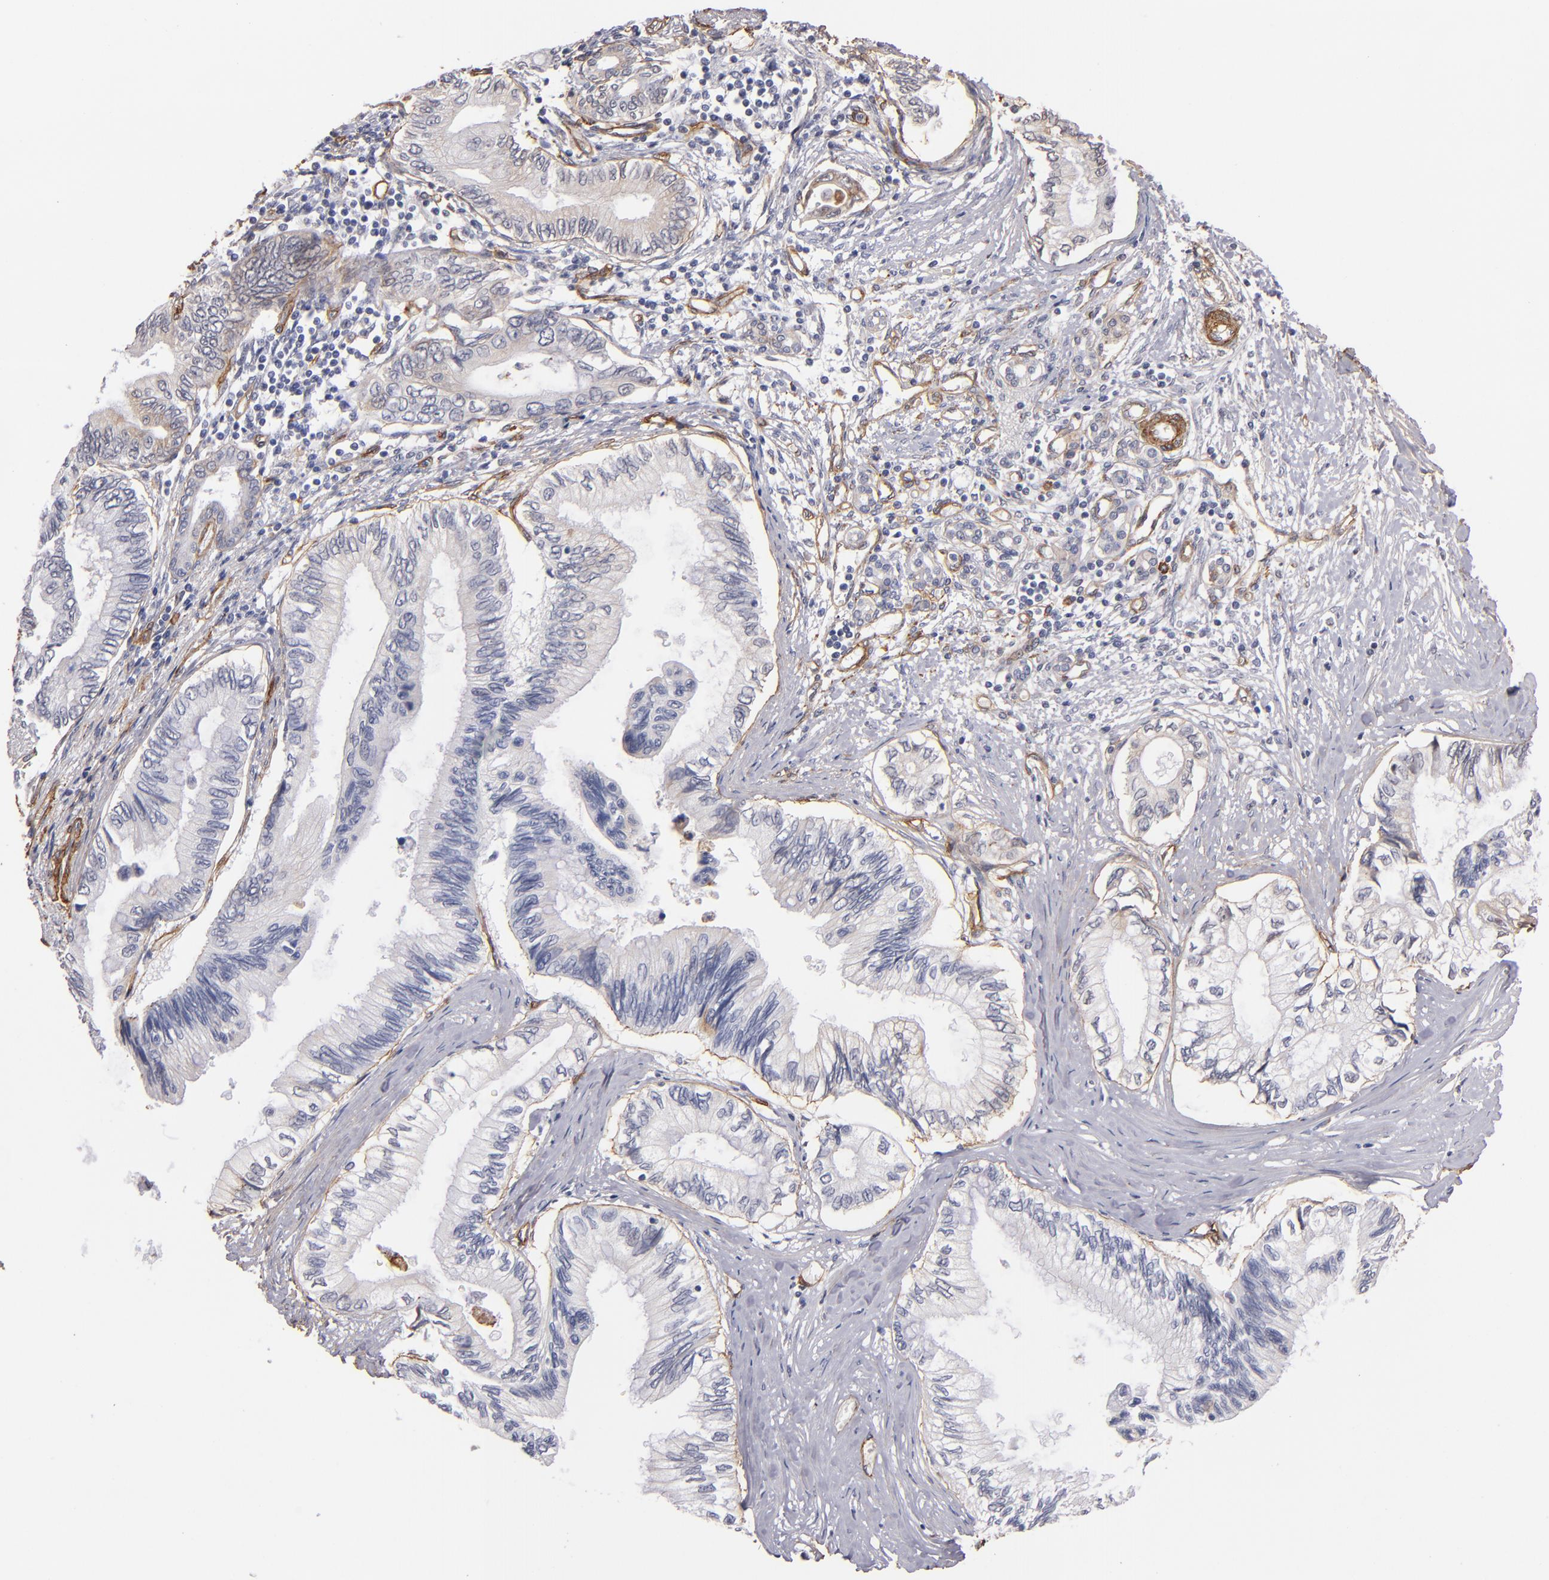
{"staining": {"intensity": "negative", "quantity": "none", "location": "none"}, "tissue": "pancreatic cancer", "cell_type": "Tumor cells", "image_type": "cancer", "snomed": [{"axis": "morphology", "description": "Adenocarcinoma, NOS"}, {"axis": "topography", "description": "Pancreas"}], "caption": "Adenocarcinoma (pancreatic) stained for a protein using immunohistochemistry (IHC) displays no expression tumor cells.", "gene": "LAMC1", "patient": {"sex": "female", "age": 66}}